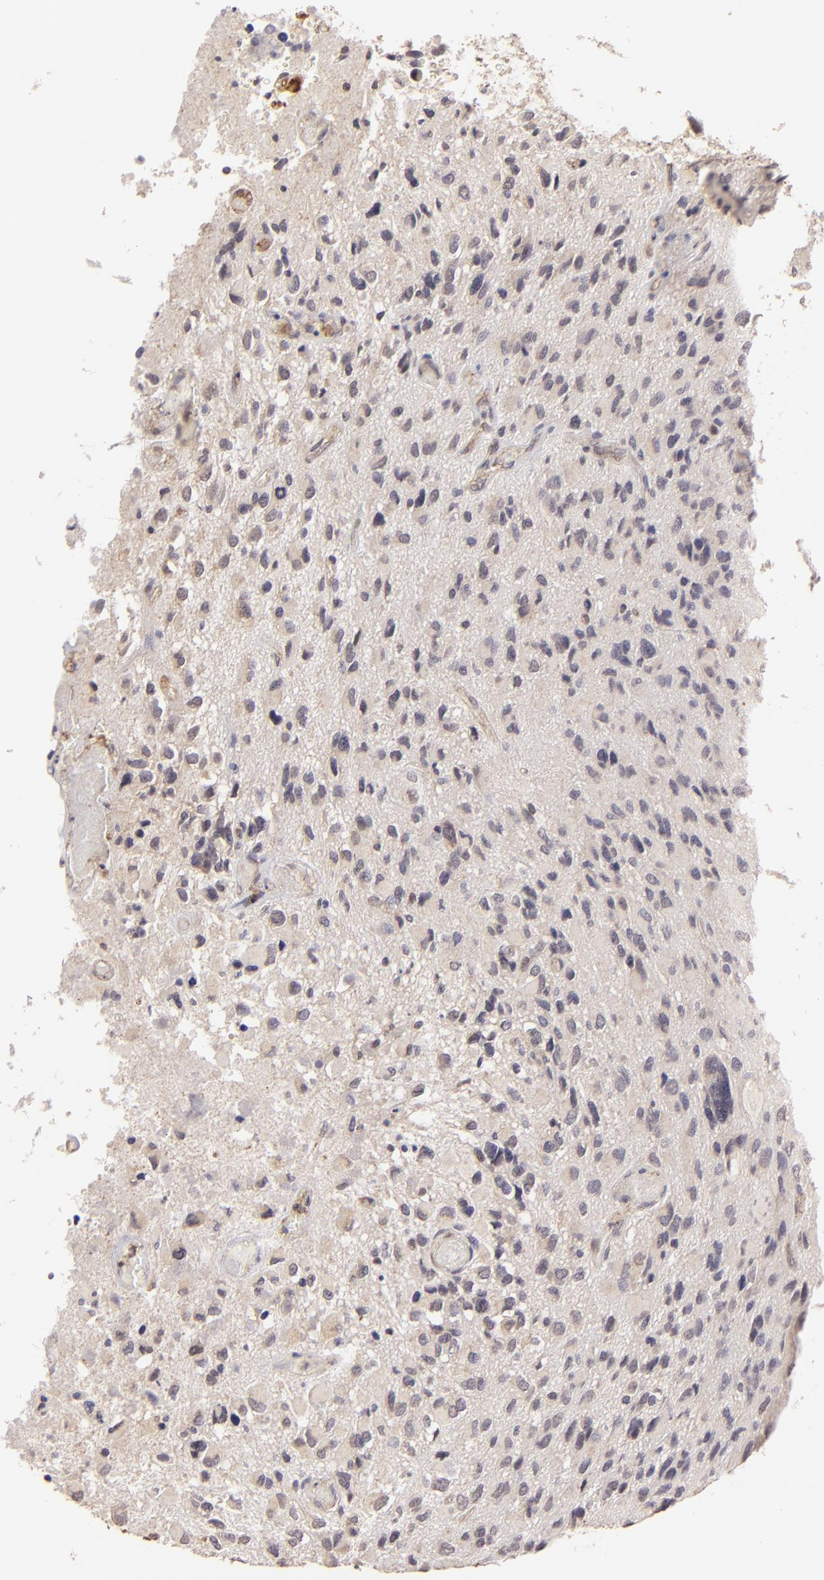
{"staining": {"intensity": "negative", "quantity": "none", "location": "none"}, "tissue": "glioma", "cell_type": "Tumor cells", "image_type": "cancer", "snomed": [{"axis": "morphology", "description": "Glioma, malignant, High grade"}, {"axis": "topography", "description": "Brain"}], "caption": "This histopathology image is of glioma stained with IHC to label a protein in brown with the nuclei are counter-stained blue. There is no expression in tumor cells.", "gene": "CLDN1", "patient": {"sex": "male", "age": 69}}